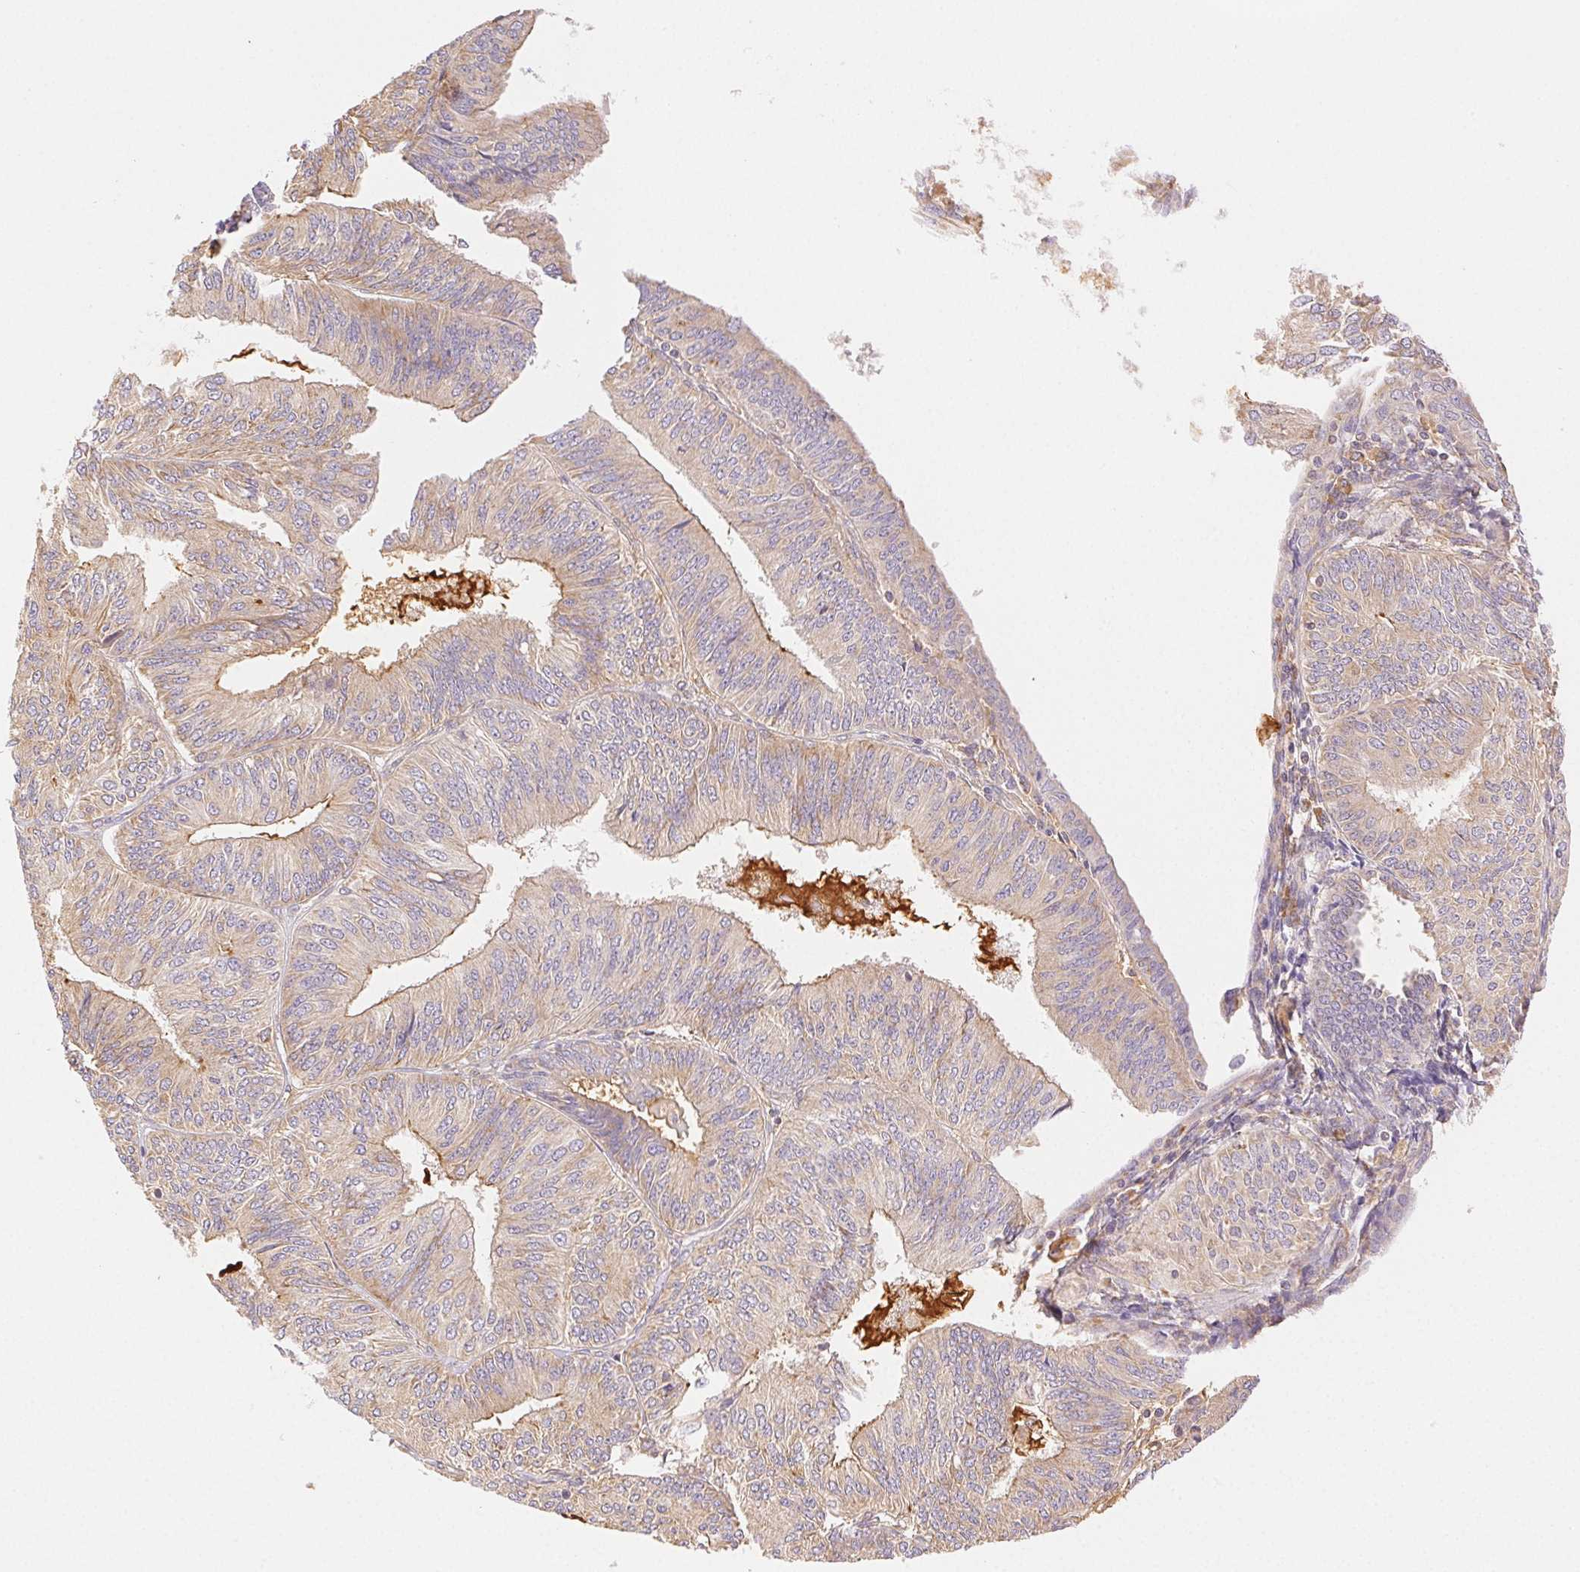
{"staining": {"intensity": "weak", "quantity": ">75%", "location": "cytoplasmic/membranous"}, "tissue": "endometrial cancer", "cell_type": "Tumor cells", "image_type": "cancer", "snomed": [{"axis": "morphology", "description": "Adenocarcinoma, NOS"}, {"axis": "topography", "description": "Endometrium"}], "caption": "Immunohistochemistry (IHC) image of neoplastic tissue: adenocarcinoma (endometrial) stained using immunohistochemistry (IHC) demonstrates low levels of weak protein expression localized specifically in the cytoplasmic/membranous of tumor cells, appearing as a cytoplasmic/membranous brown color.", "gene": "ENTREP1", "patient": {"sex": "female", "age": 58}}